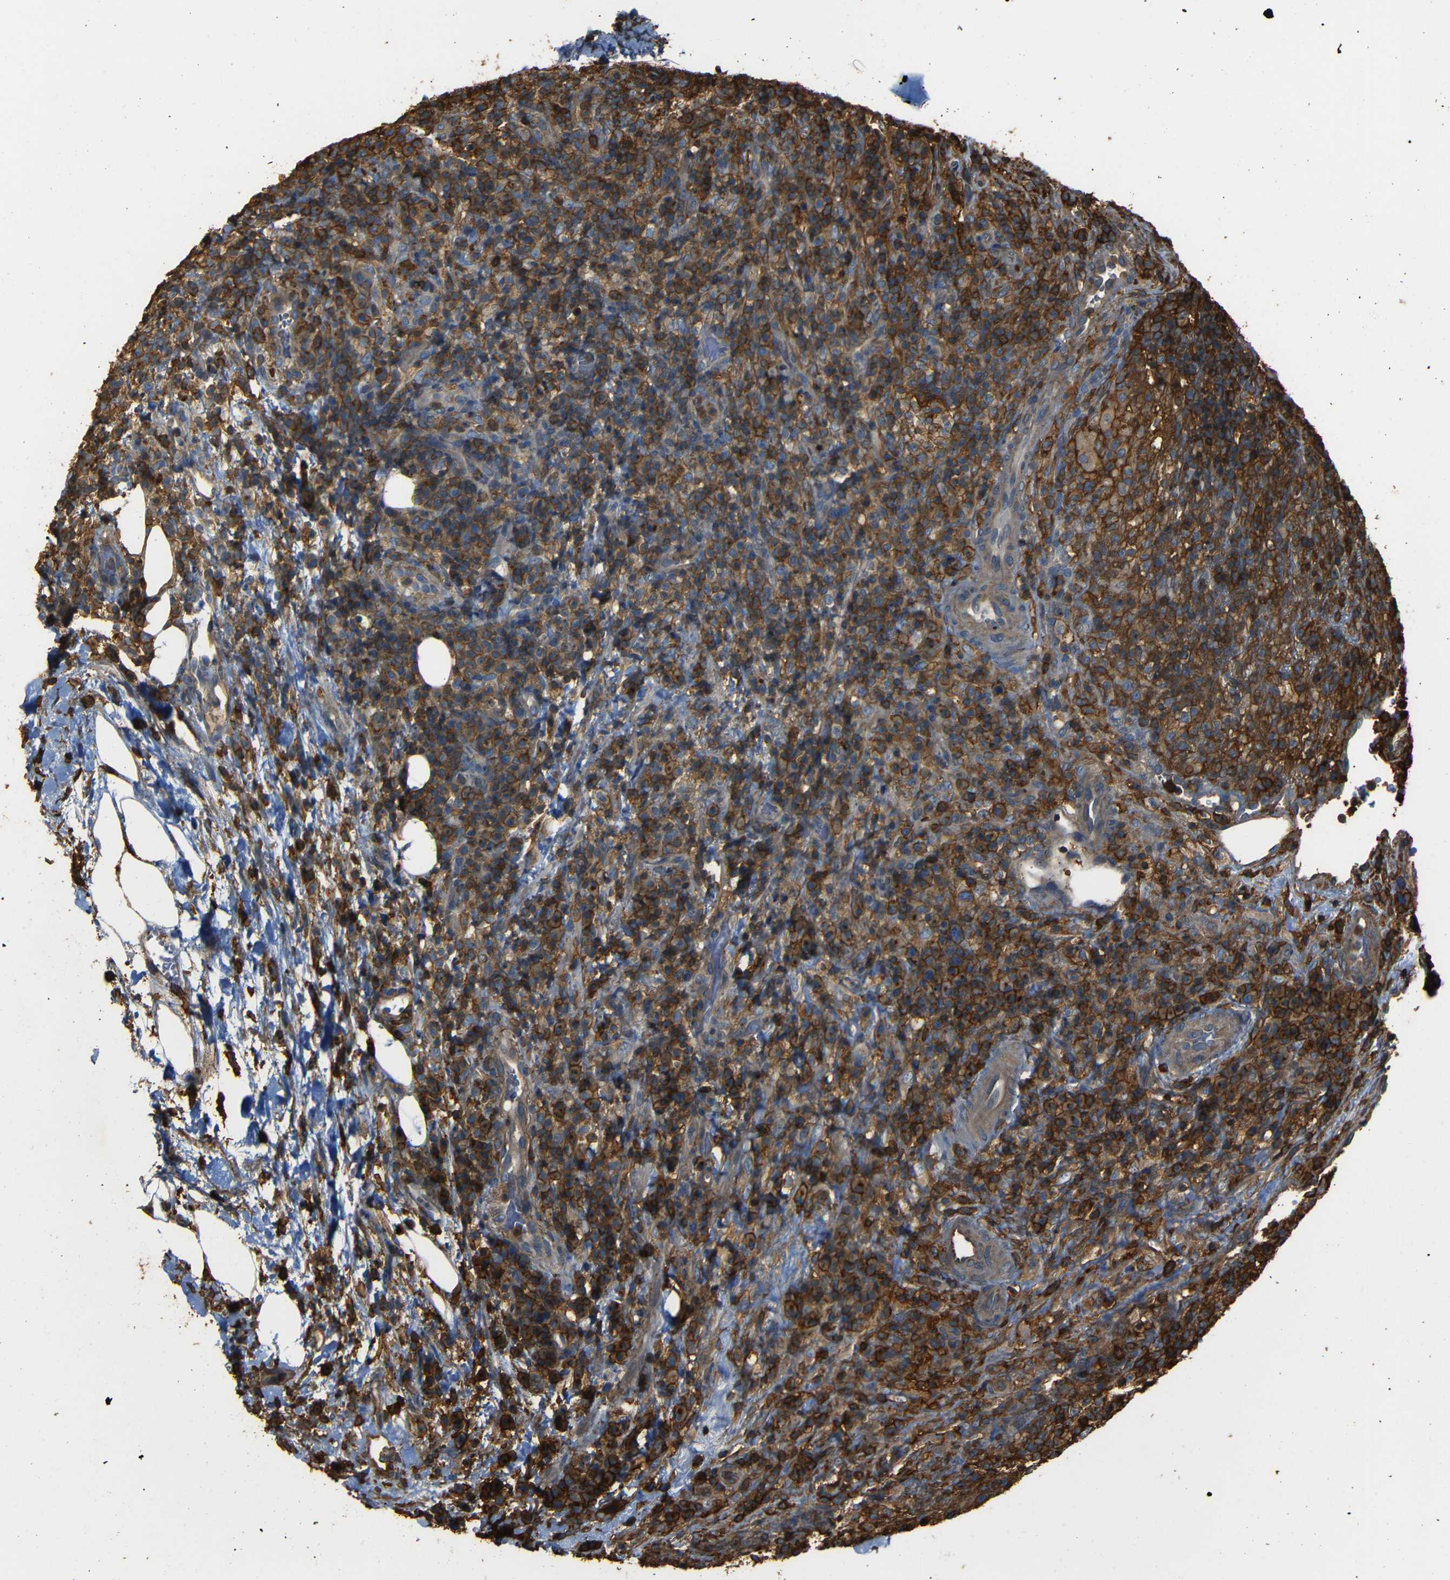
{"staining": {"intensity": "strong", "quantity": ">75%", "location": "cytoplasmic/membranous"}, "tissue": "lymphoma", "cell_type": "Tumor cells", "image_type": "cancer", "snomed": [{"axis": "morphology", "description": "Malignant lymphoma, non-Hodgkin's type, High grade"}, {"axis": "topography", "description": "Lymph node"}], "caption": "Immunohistochemistry micrograph of neoplastic tissue: human malignant lymphoma, non-Hodgkin's type (high-grade) stained using immunohistochemistry shows high levels of strong protein expression localized specifically in the cytoplasmic/membranous of tumor cells, appearing as a cytoplasmic/membranous brown color.", "gene": "ADGRE5", "patient": {"sex": "female", "age": 76}}